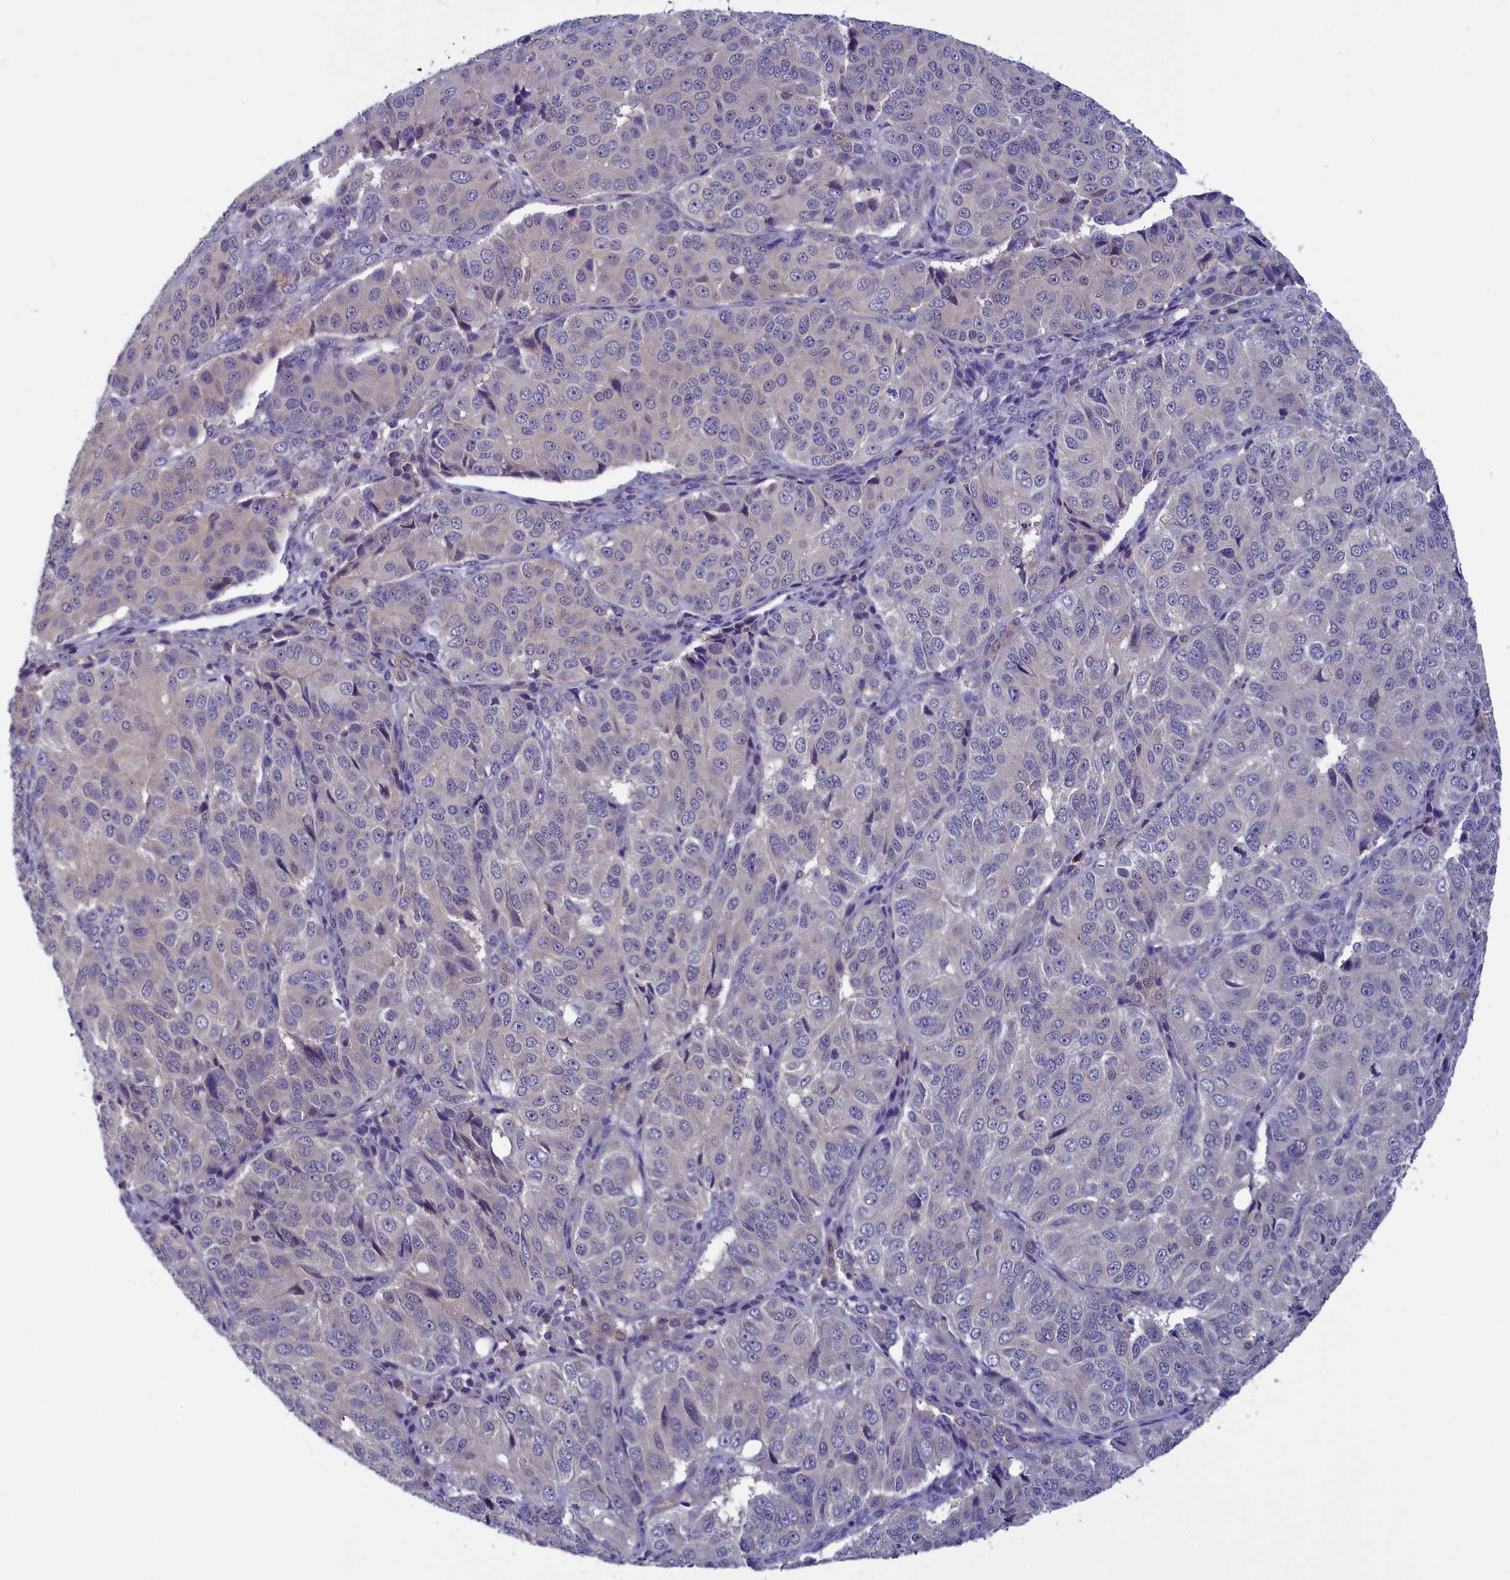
{"staining": {"intensity": "negative", "quantity": "none", "location": "none"}, "tissue": "ovarian cancer", "cell_type": "Tumor cells", "image_type": "cancer", "snomed": [{"axis": "morphology", "description": "Carcinoma, endometroid"}, {"axis": "topography", "description": "Ovary"}], "caption": "Tumor cells are negative for brown protein staining in ovarian endometroid carcinoma.", "gene": "NUBP1", "patient": {"sex": "female", "age": 51}}